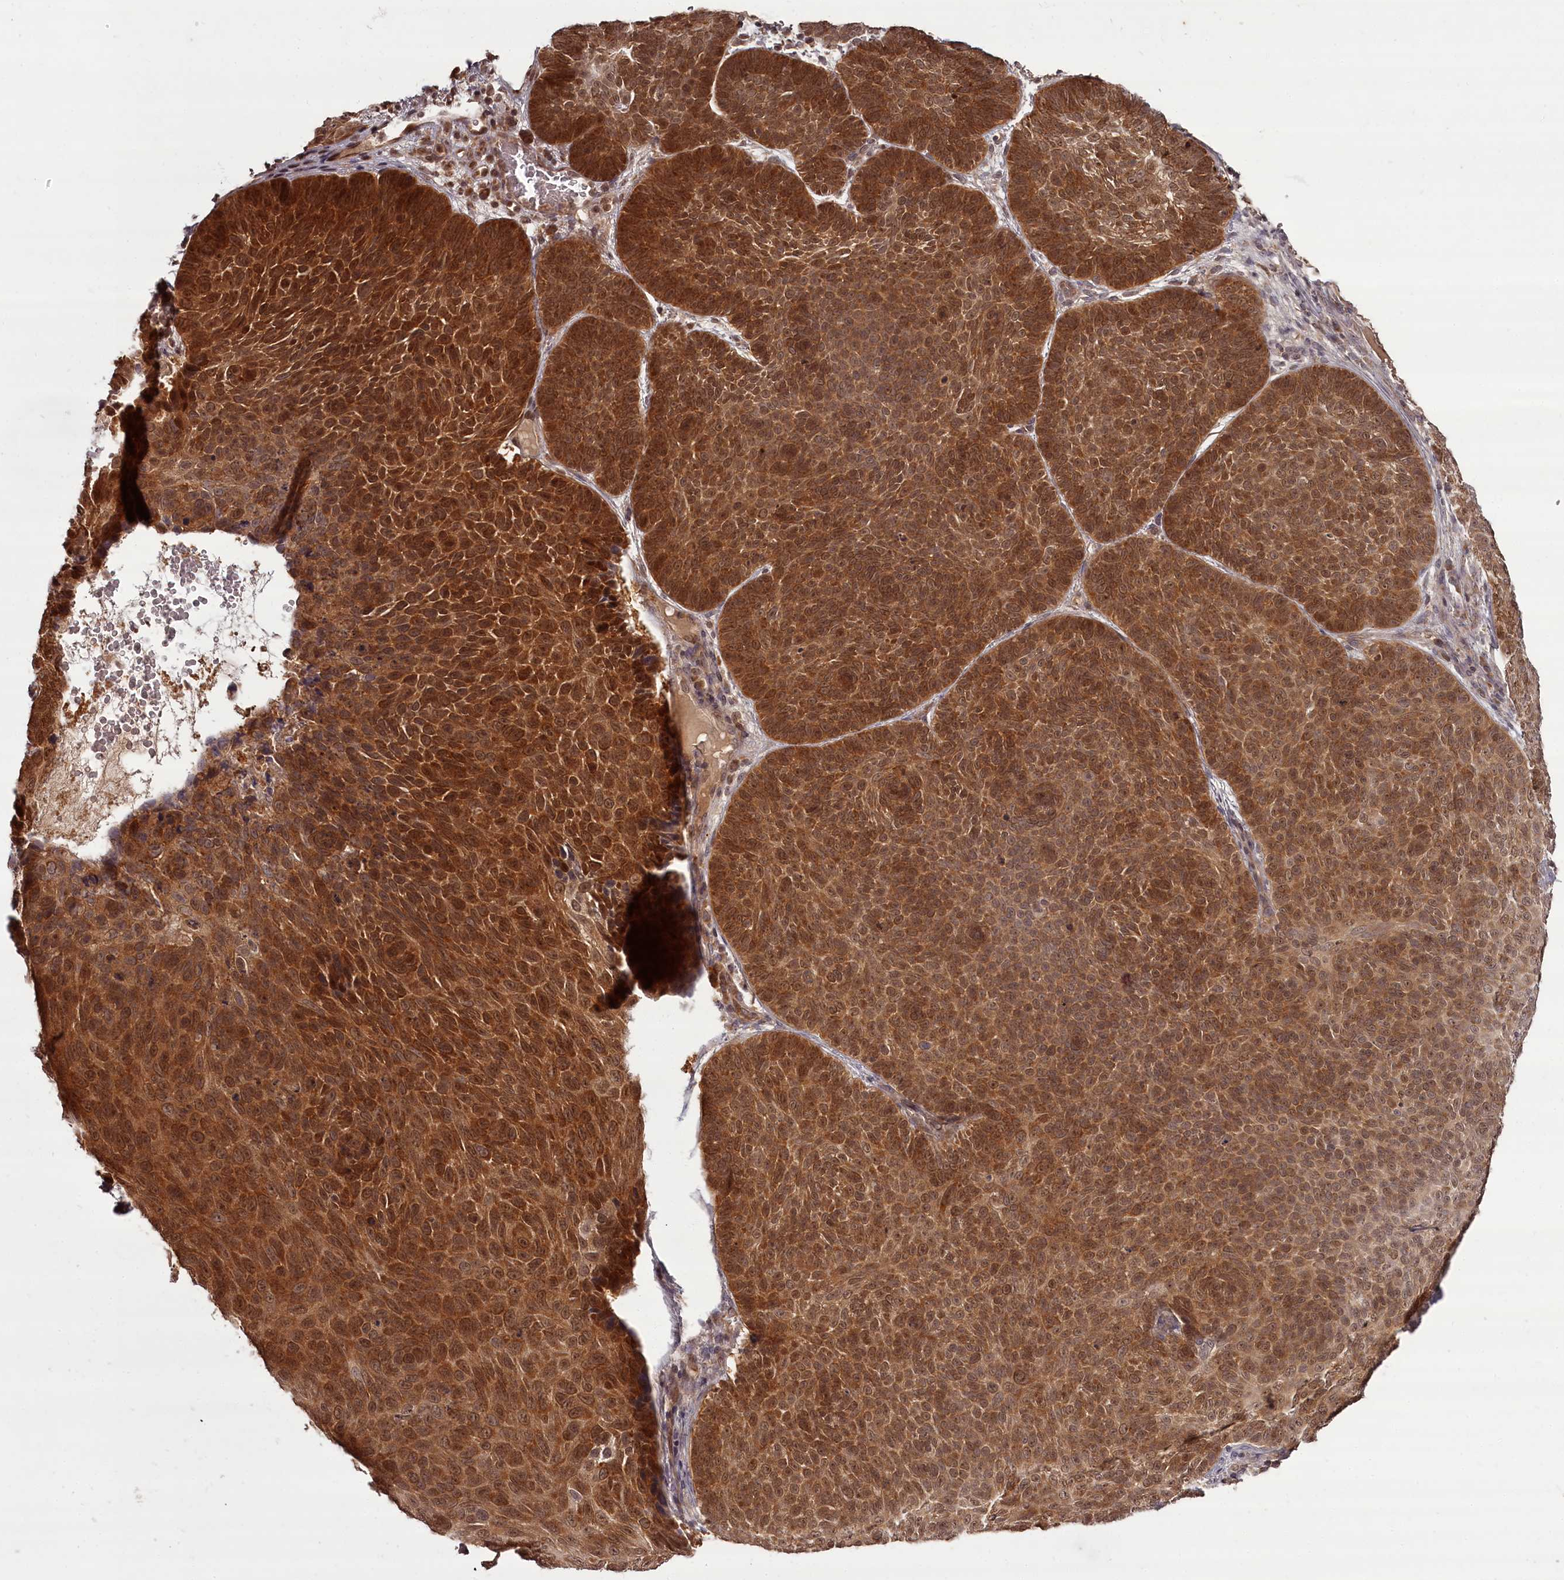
{"staining": {"intensity": "strong", "quantity": ">75%", "location": "cytoplasmic/membranous,nuclear"}, "tissue": "skin cancer", "cell_type": "Tumor cells", "image_type": "cancer", "snomed": [{"axis": "morphology", "description": "Basal cell carcinoma"}, {"axis": "topography", "description": "Skin"}], "caption": "An image of skin cancer (basal cell carcinoma) stained for a protein shows strong cytoplasmic/membranous and nuclear brown staining in tumor cells. (DAB (3,3'-diaminobenzidine) IHC, brown staining for protein, blue staining for nuclei).", "gene": "PCBP2", "patient": {"sex": "male", "age": 85}}